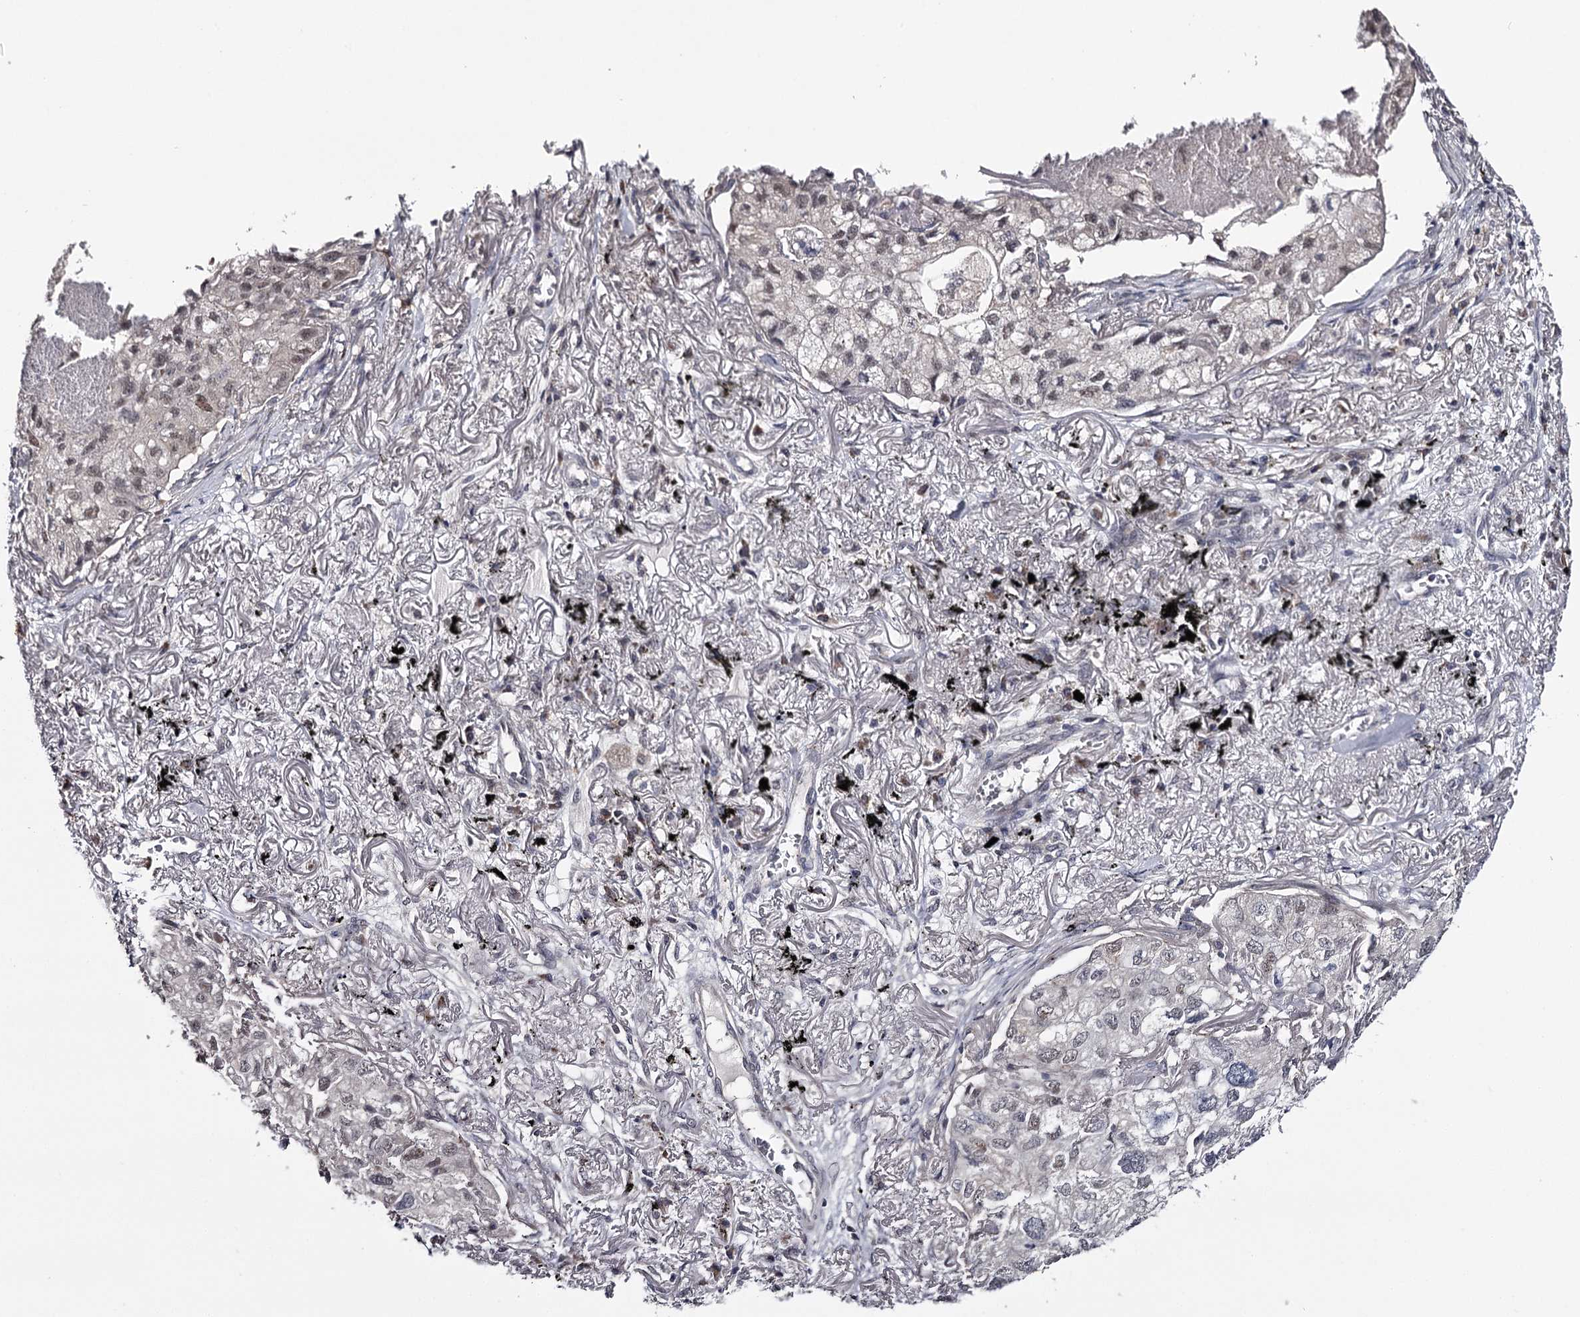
{"staining": {"intensity": "weak", "quantity": "25%-75%", "location": "nuclear"}, "tissue": "lung cancer", "cell_type": "Tumor cells", "image_type": "cancer", "snomed": [{"axis": "morphology", "description": "Adenocarcinoma, NOS"}, {"axis": "topography", "description": "Lung"}], "caption": "Immunohistochemical staining of human lung cancer (adenocarcinoma) exhibits low levels of weak nuclear protein positivity in approximately 25%-75% of tumor cells.", "gene": "GTSF1", "patient": {"sex": "male", "age": 65}}